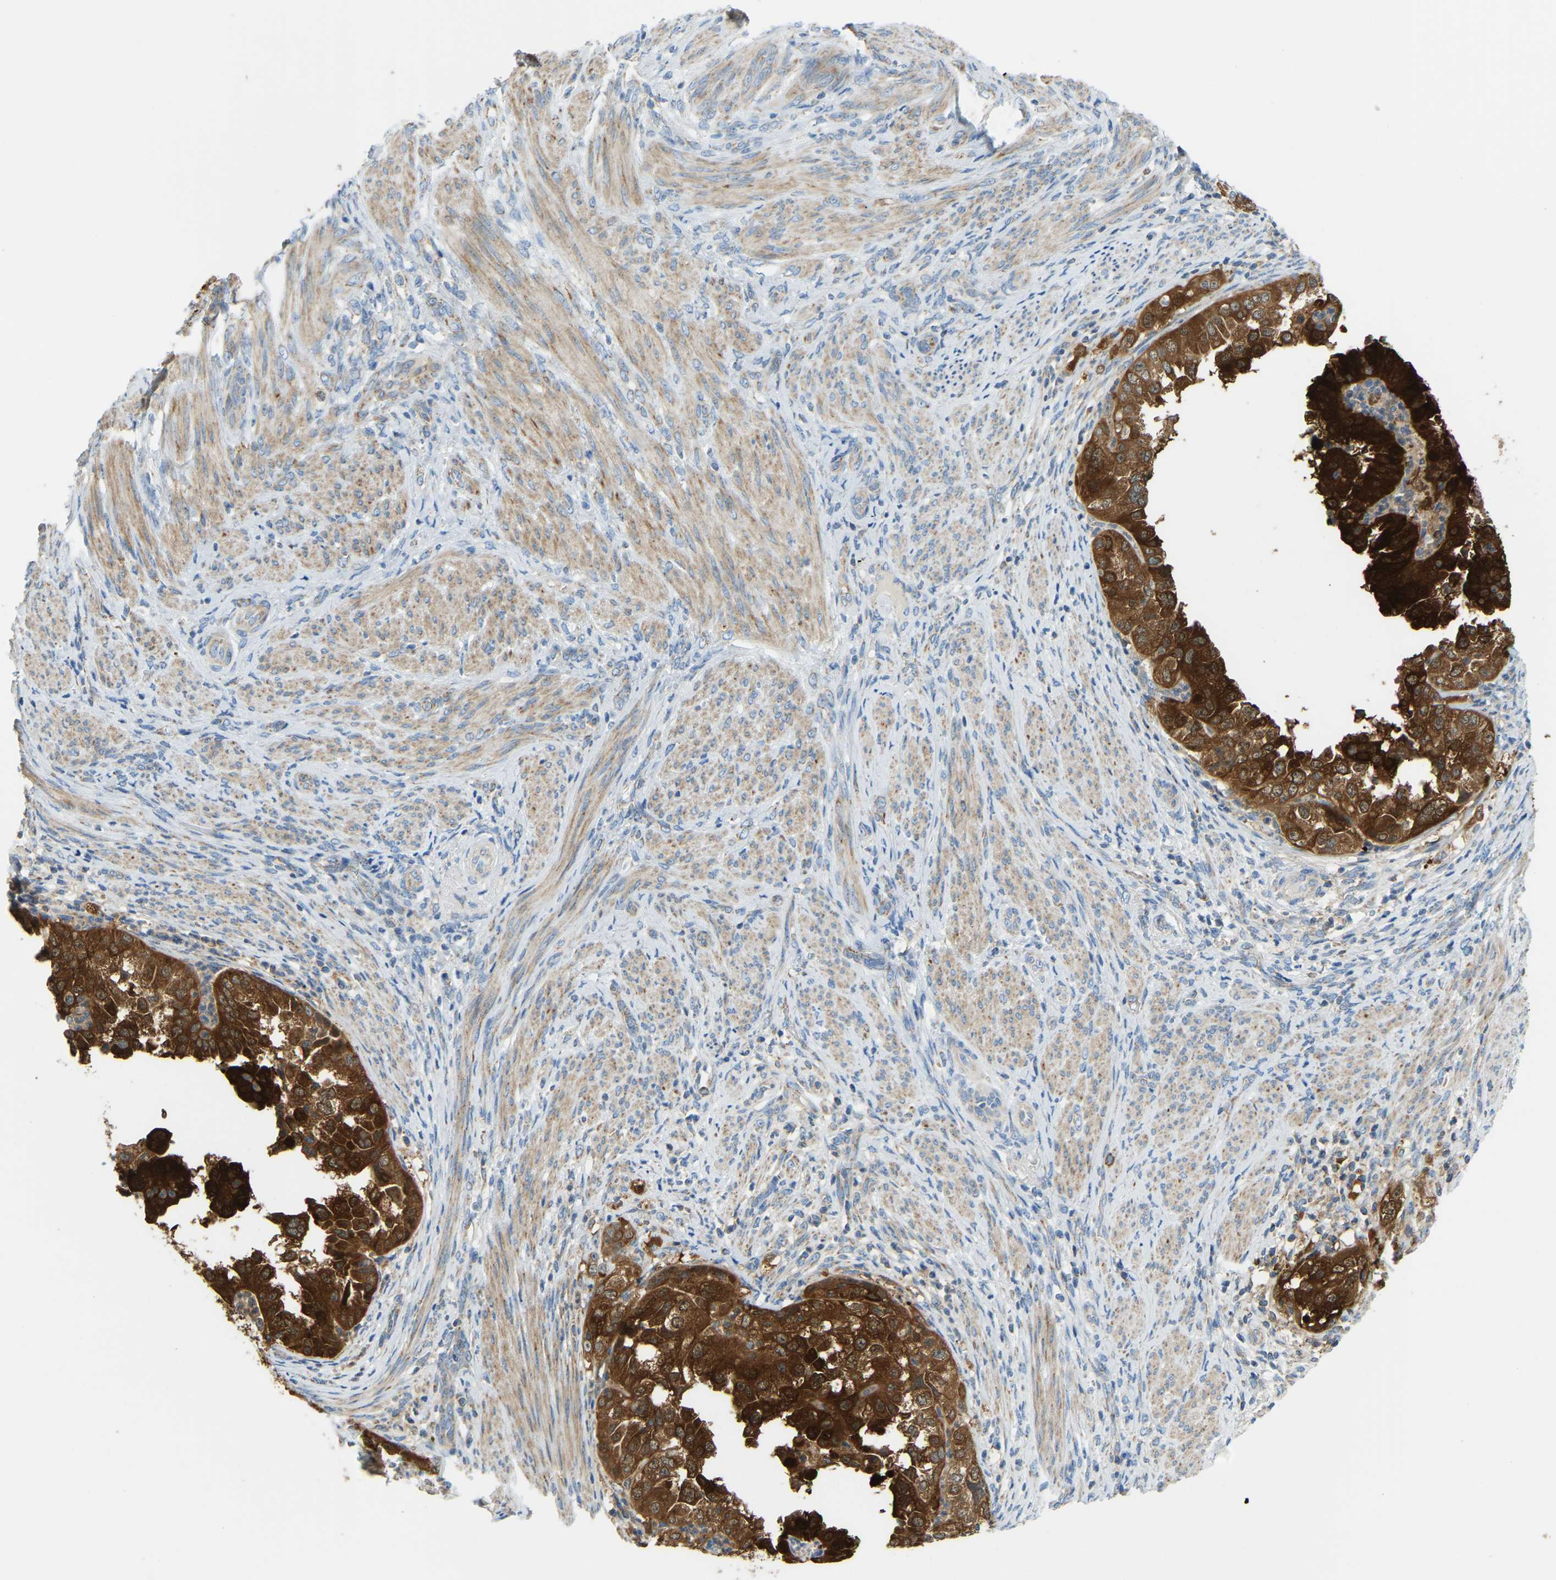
{"staining": {"intensity": "strong", "quantity": ">75%", "location": "cytoplasmic/membranous"}, "tissue": "endometrial cancer", "cell_type": "Tumor cells", "image_type": "cancer", "snomed": [{"axis": "morphology", "description": "Adenocarcinoma, NOS"}, {"axis": "topography", "description": "Endometrium"}], "caption": "Adenocarcinoma (endometrial) stained with a protein marker exhibits strong staining in tumor cells.", "gene": "GDA", "patient": {"sex": "female", "age": 85}}